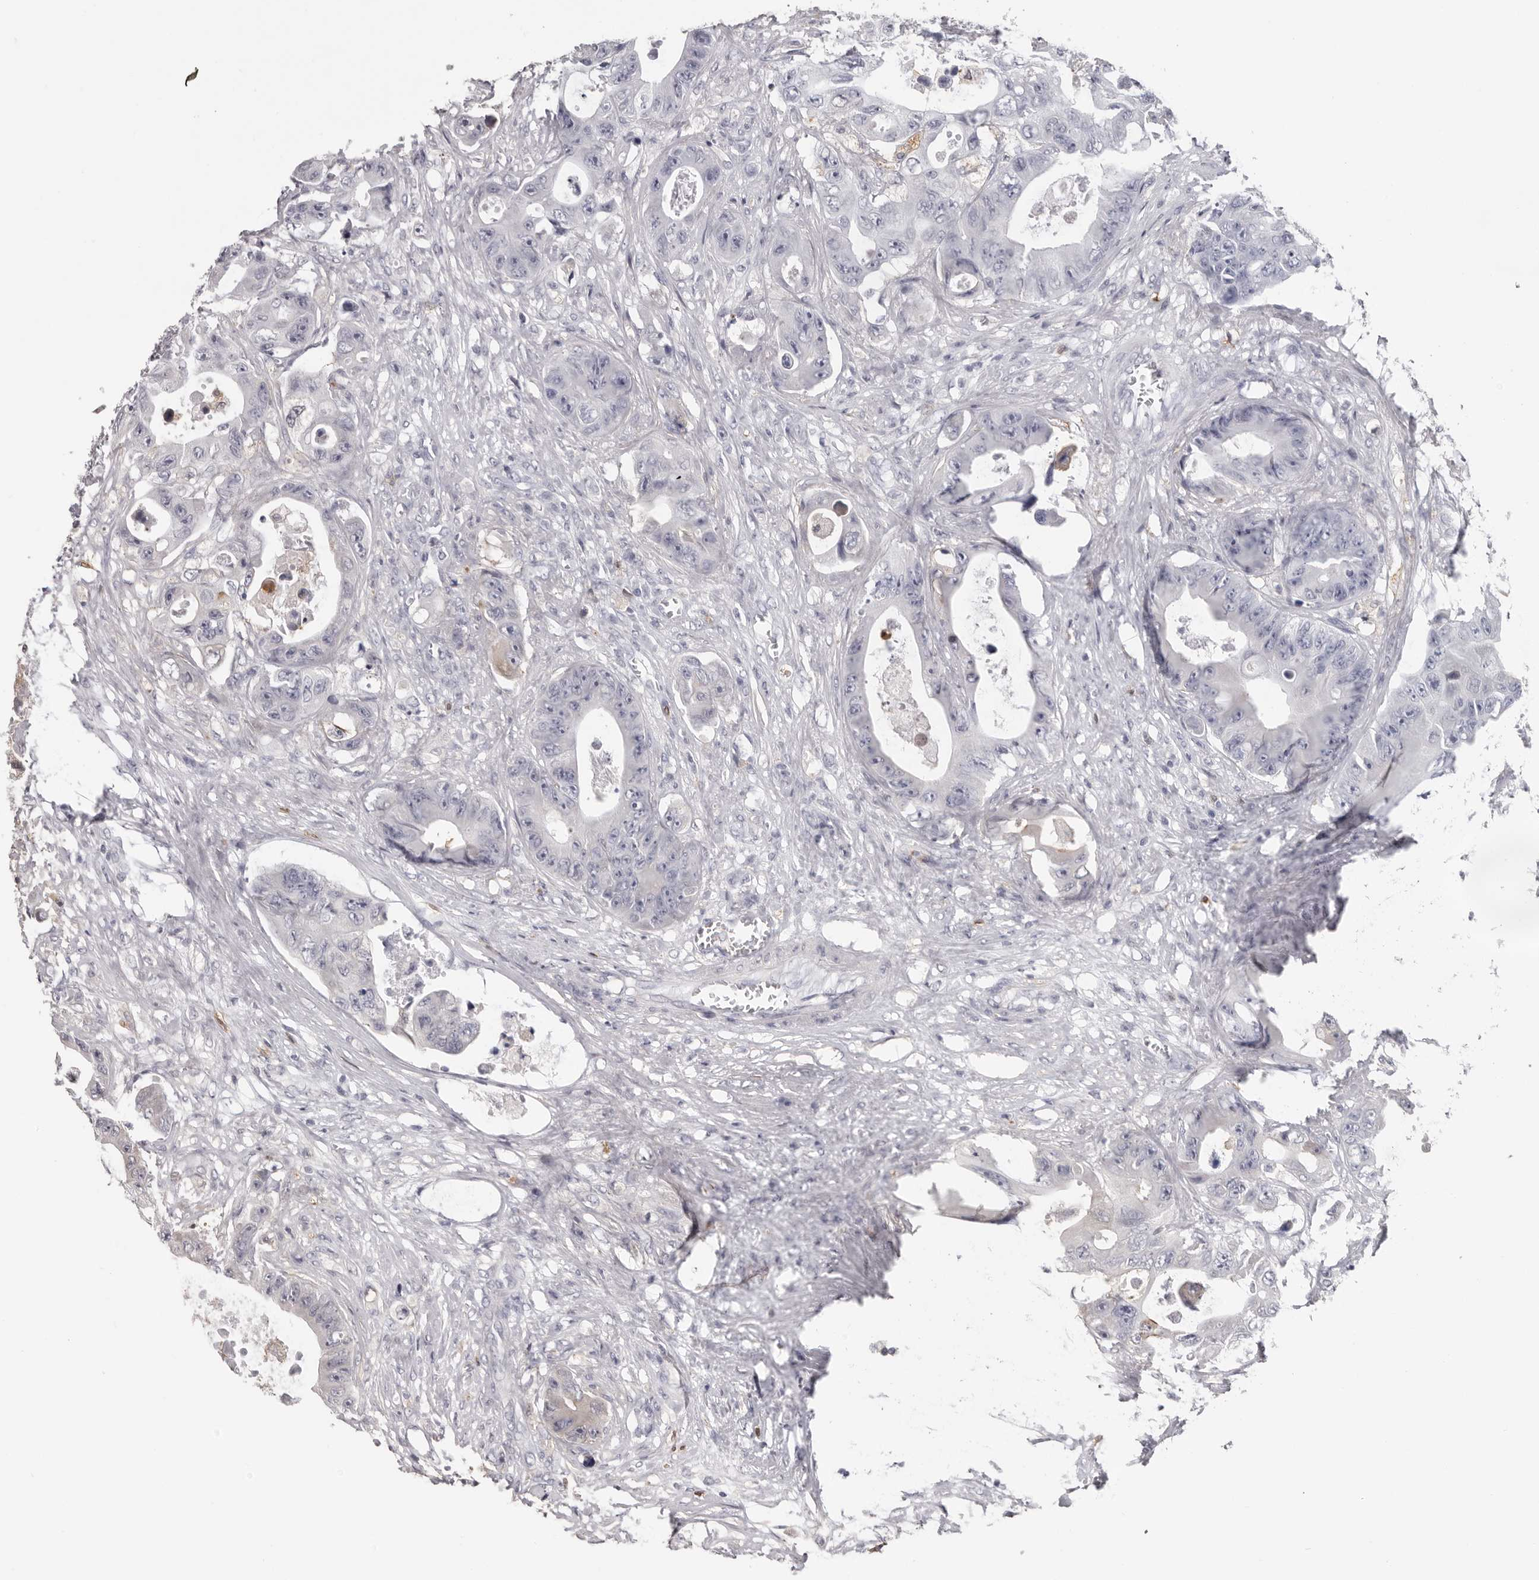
{"staining": {"intensity": "negative", "quantity": "none", "location": "none"}, "tissue": "colorectal cancer", "cell_type": "Tumor cells", "image_type": "cancer", "snomed": [{"axis": "morphology", "description": "Adenocarcinoma, NOS"}, {"axis": "topography", "description": "Colon"}], "caption": "Immunohistochemical staining of human adenocarcinoma (colorectal) exhibits no significant staining in tumor cells.", "gene": "PRR12", "patient": {"sex": "female", "age": 46}}